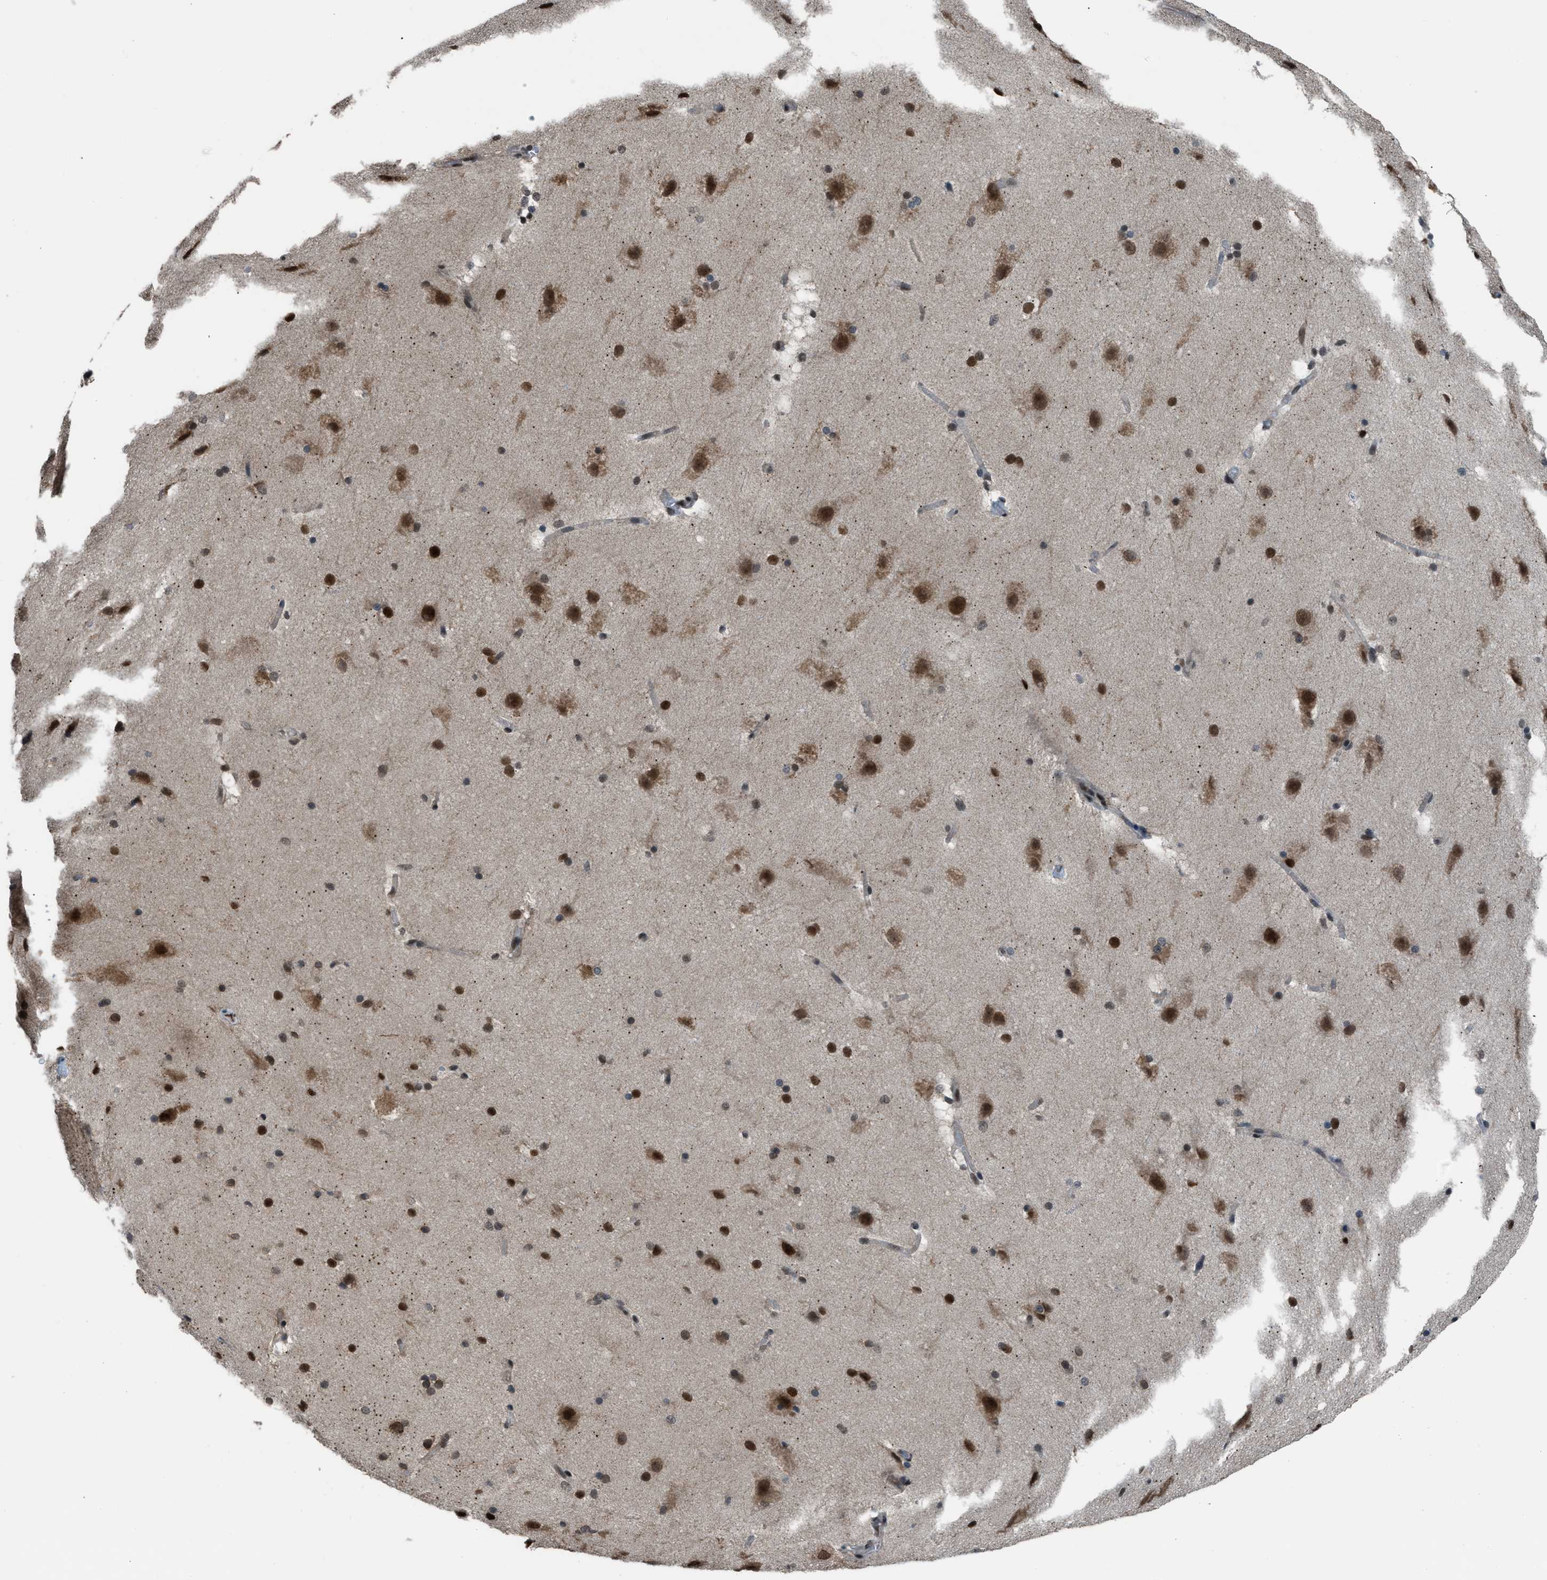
{"staining": {"intensity": "moderate", "quantity": "25%-75%", "location": "cytoplasmic/membranous,nuclear"}, "tissue": "cerebral cortex", "cell_type": "Endothelial cells", "image_type": "normal", "snomed": [{"axis": "morphology", "description": "Normal tissue, NOS"}, {"axis": "topography", "description": "Cerebral cortex"}, {"axis": "topography", "description": "Hippocampus"}], "caption": "High-magnification brightfield microscopy of unremarkable cerebral cortex stained with DAB (brown) and counterstained with hematoxylin (blue). endothelial cells exhibit moderate cytoplasmic/membranous,nuclear expression is seen in approximately25%-75% of cells. (brown staining indicates protein expression, while blue staining denotes nuclei).", "gene": "KPNA6", "patient": {"sex": "female", "age": 19}}